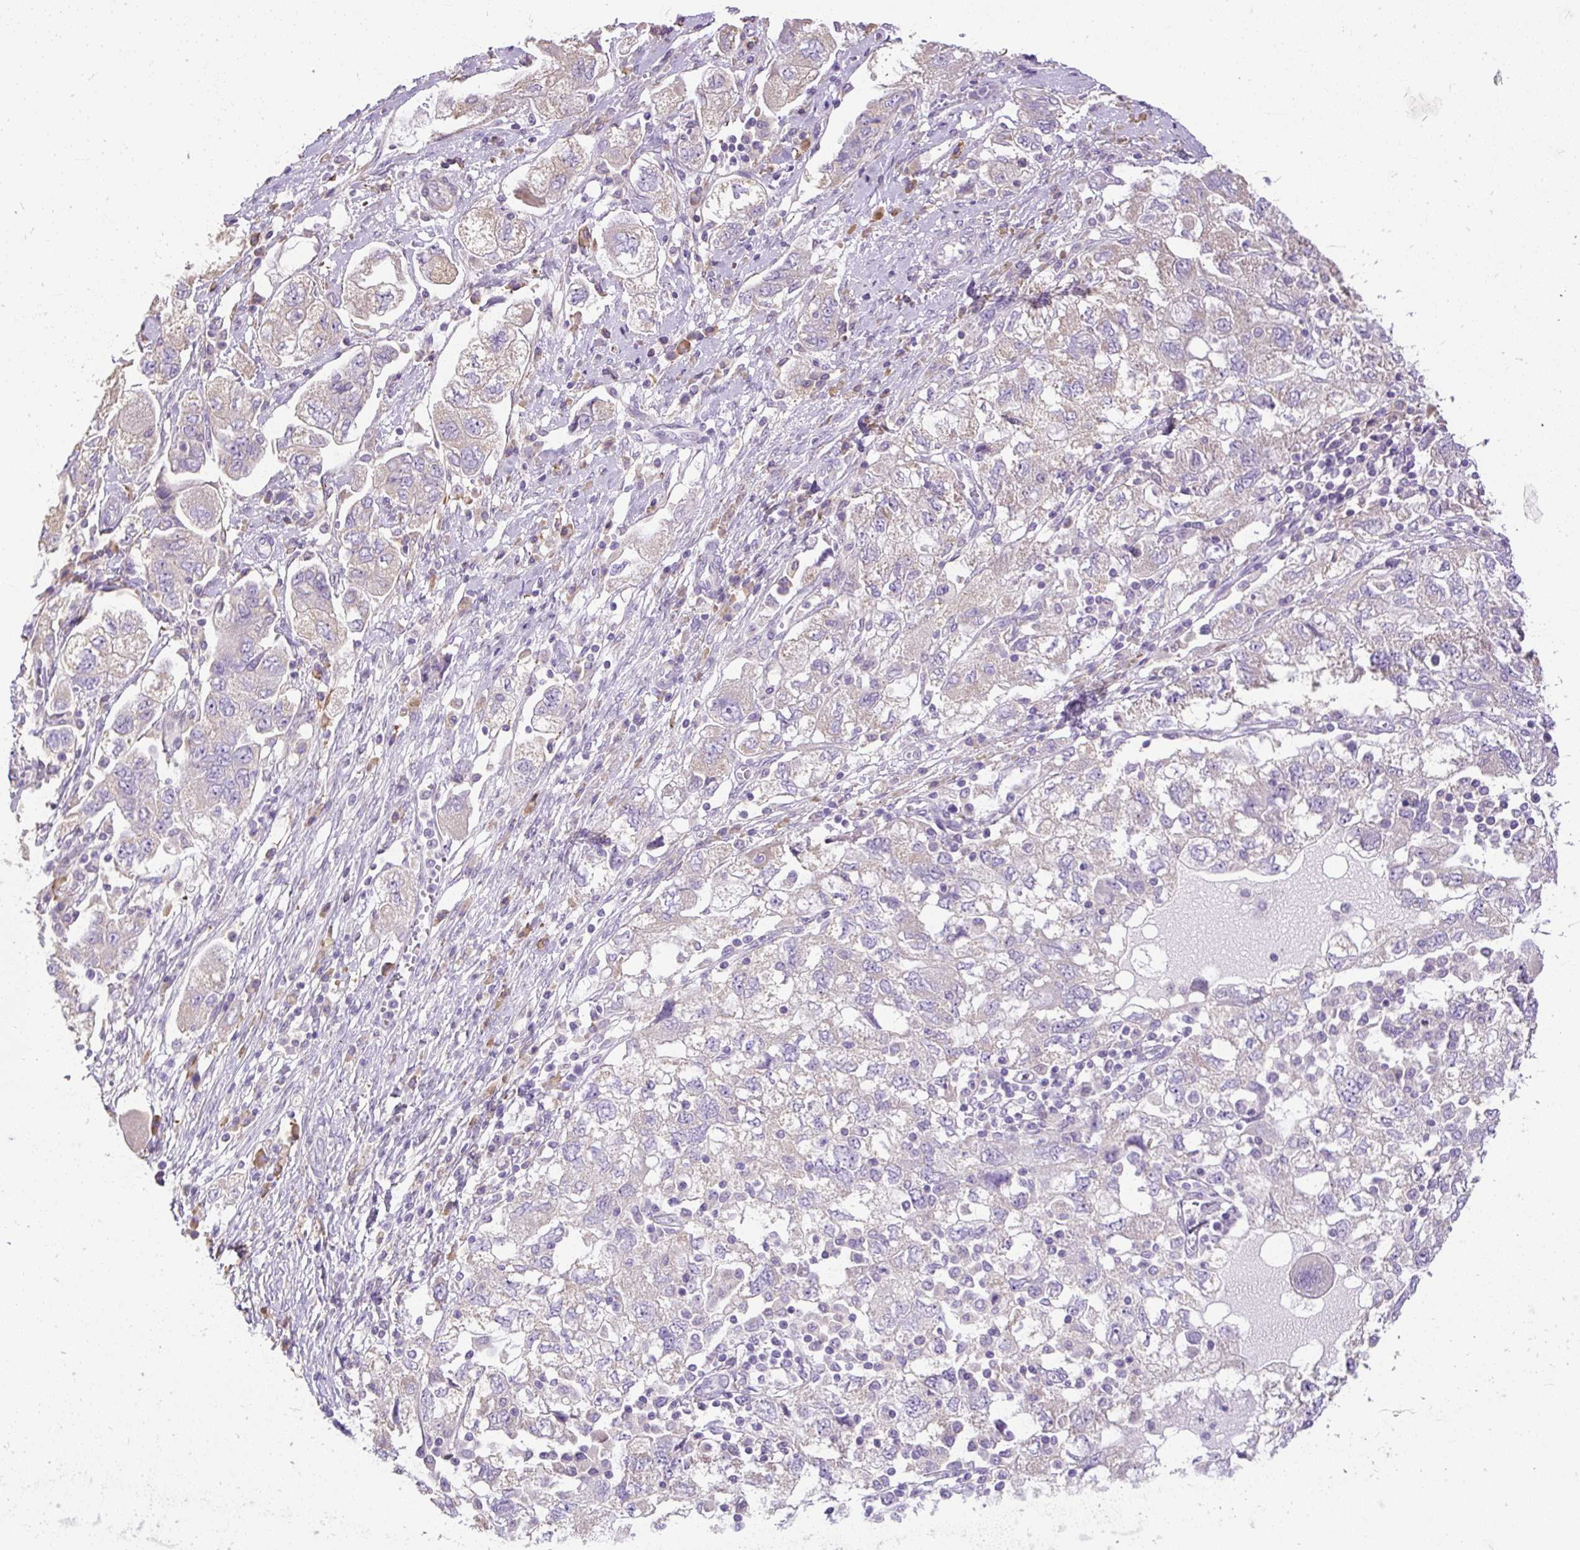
{"staining": {"intensity": "weak", "quantity": "<25%", "location": "cytoplasmic/membranous"}, "tissue": "ovarian cancer", "cell_type": "Tumor cells", "image_type": "cancer", "snomed": [{"axis": "morphology", "description": "Carcinoma, NOS"}, {"axis": "morphology", "description": "Cystadenocarcinoma, serous, NOS"}, {"axis": "topography", "description": "Ovary"}], "caption": "Human ovarian carcinoma stained for a protein using IHC demonstrates no positivity in tumor cells.", "gene": "GBX1", "patient": {"sex": "female", "age": 69}}